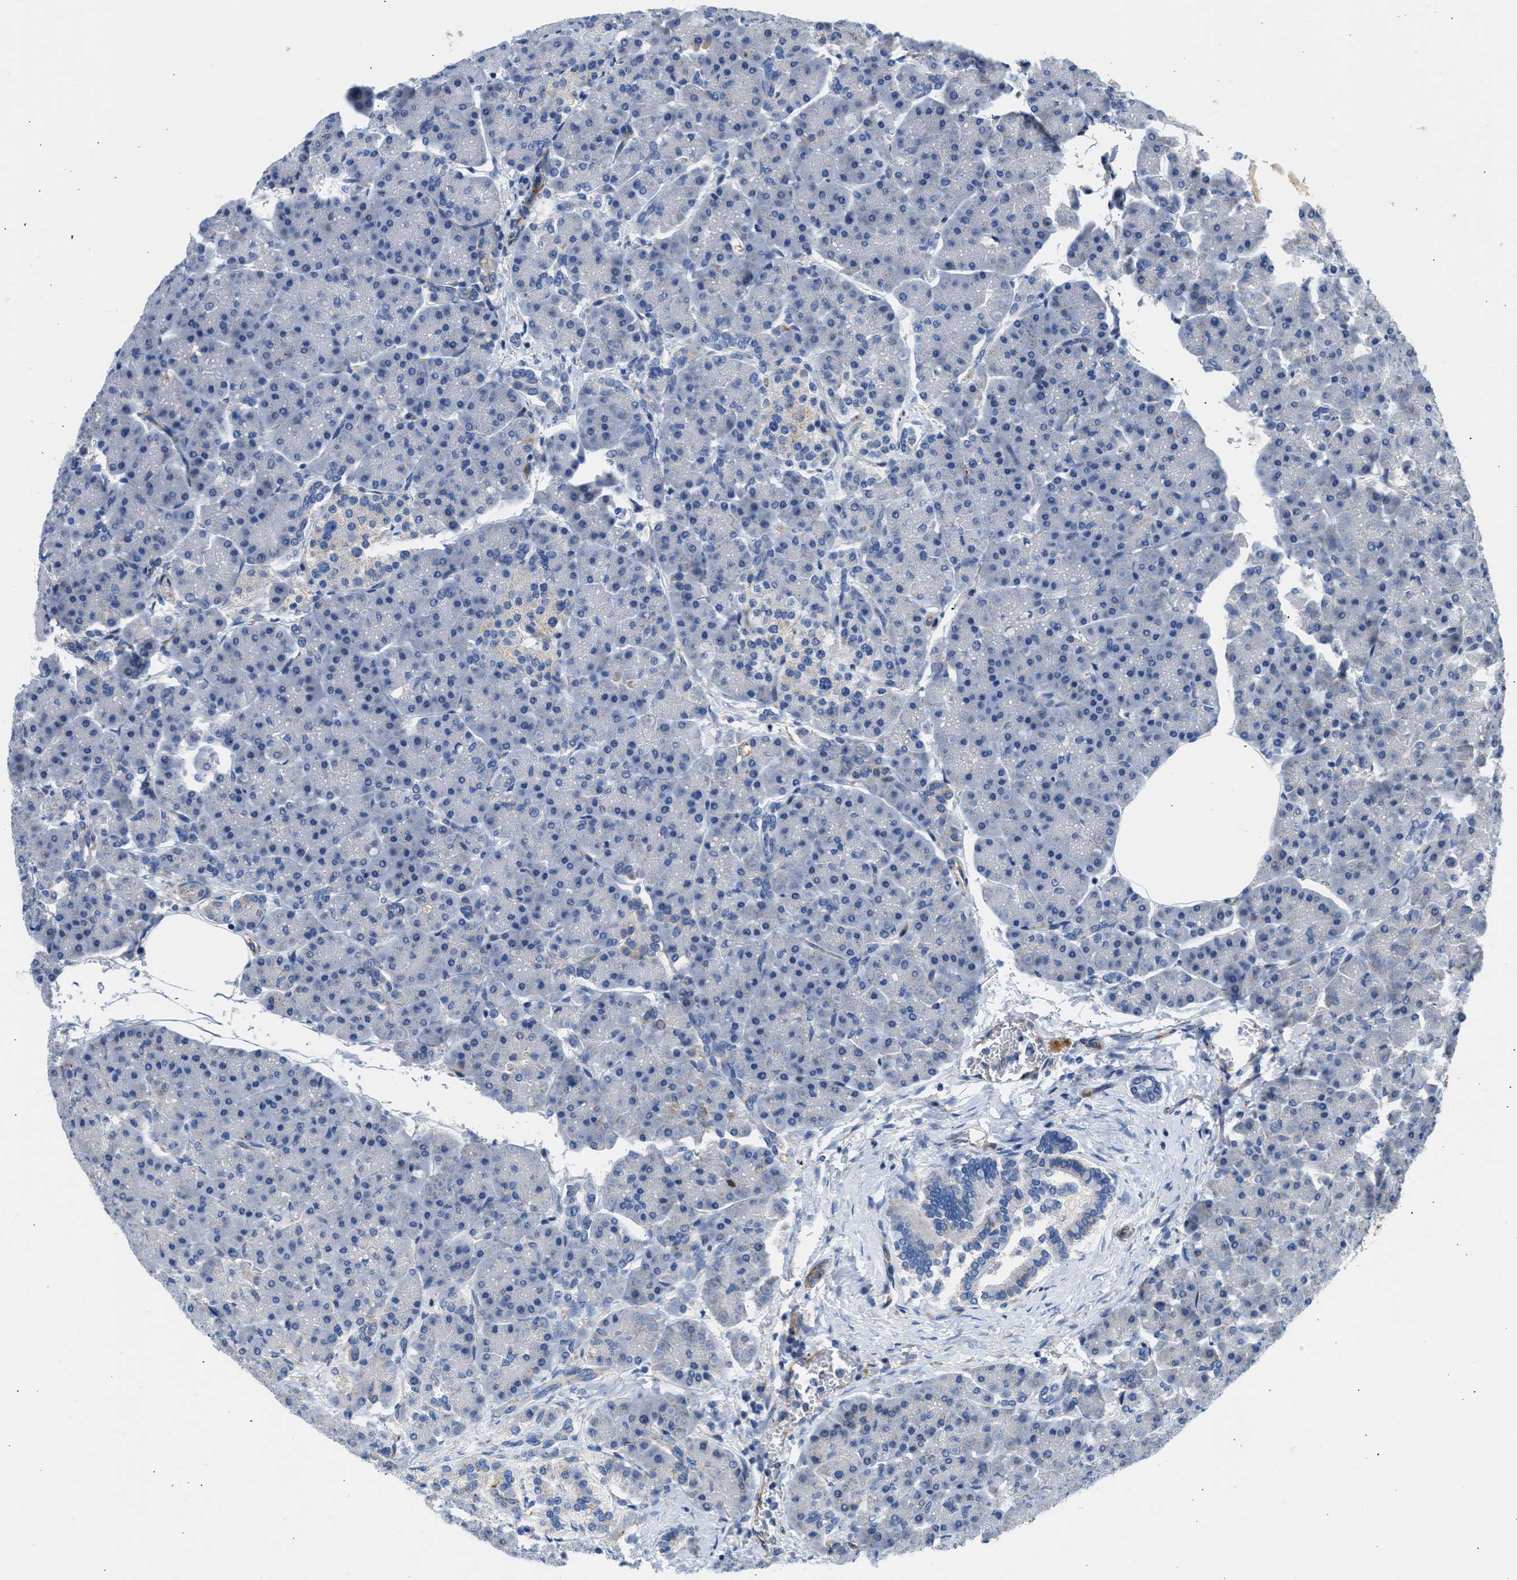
{"staining": {"intensity": "weak", "quantity": "<25%", "location": "cytoplasmic/membranous"}, "tissue": "pancreas", "cell_type": "Exocrine glandular cells", "image_type": "normal", "snomed": [{"axis": "morphology", "description": "Normal tissue, NOS"}, {"axis": "topography", "description": "Pancreas"}], "caption": "High power microscopy micrograph of an immunohistochemistry photomicrograph of unremarkable pancreas, revealing no significant expression in exocrine glandular cells.", "gene": "ULK4", "patient": {"sex": "female", "age": 70}}